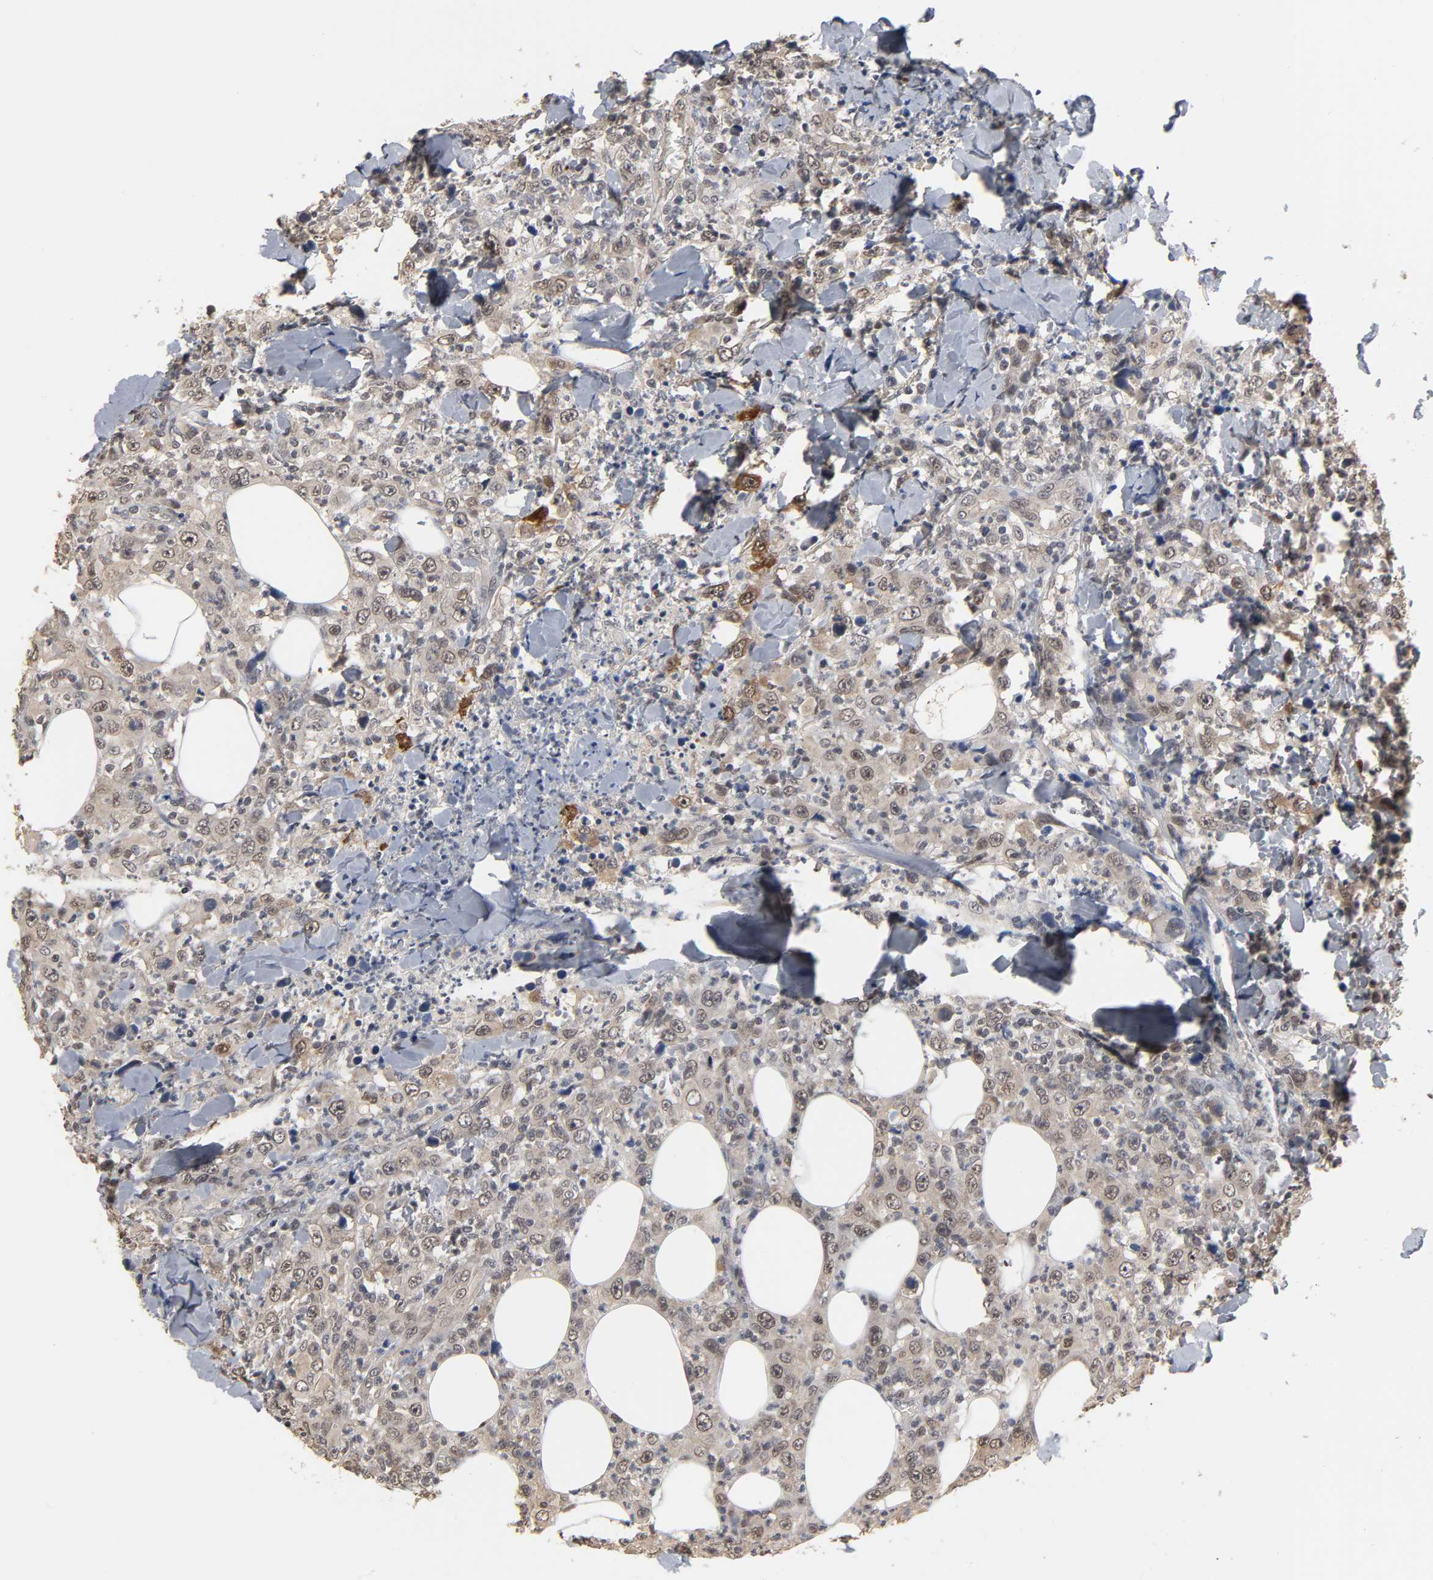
{"staining": {"intensity": "weak", "quantity": ">75%", "location": "cytoplasmic/membranous,nuclear"}, "tissue": "thyroid cancer", "cell_type": "Tumor cells", "image_type": "cancer", "snomed": [{"axis": "morphology", "description": "Carcinoma, NOS"}, {"axis": "topography", "description": "Thyroid gland"}], "caption": "Protein staining reveals weak cytoplasmic/membranous and nuclear positivity in approximately >75% of tumor cells in carcinoma (thyroid).", "gene": "HTR1E", "patient": {"sex": "female", "age": 77}}